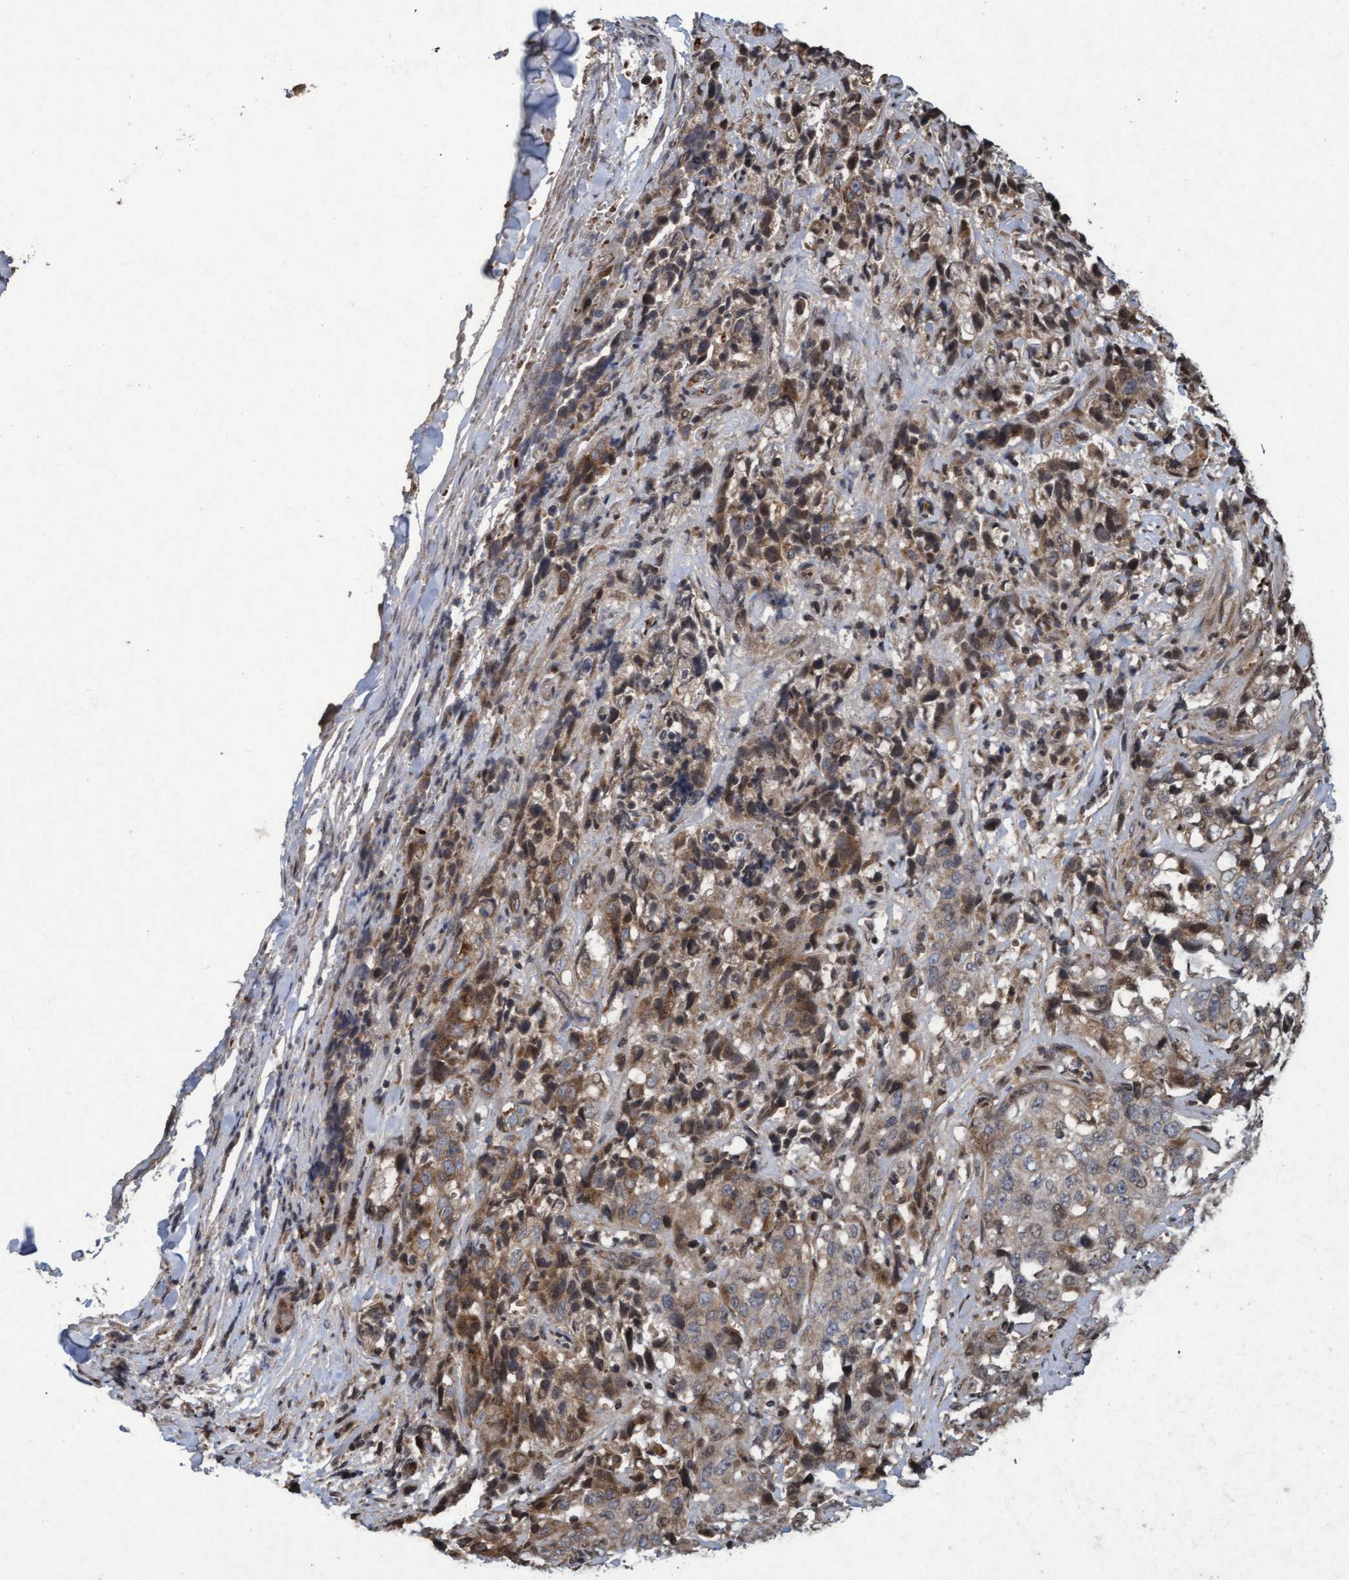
{"staining": {"intensity": "moderate", "quantity": "<25%", "location": "cytoplasmic/membranous"}, "tissue": "stomach cancer", "cell_type": "Tumor cells", "image_type": "cancer", "snomed": [{"axis": "morphology", "description": "Adenocarcinoma, NOS"}, {"axis": "topography", "description": "Stomach"}], "caption": "Moderate cytoplasmic/membranous staining is present in approximately <25% of tumor cells in stomach cancer (adenocarcinoma).", "gene": "KCNC2", "patient": {"sex": "male", "age": 48}}